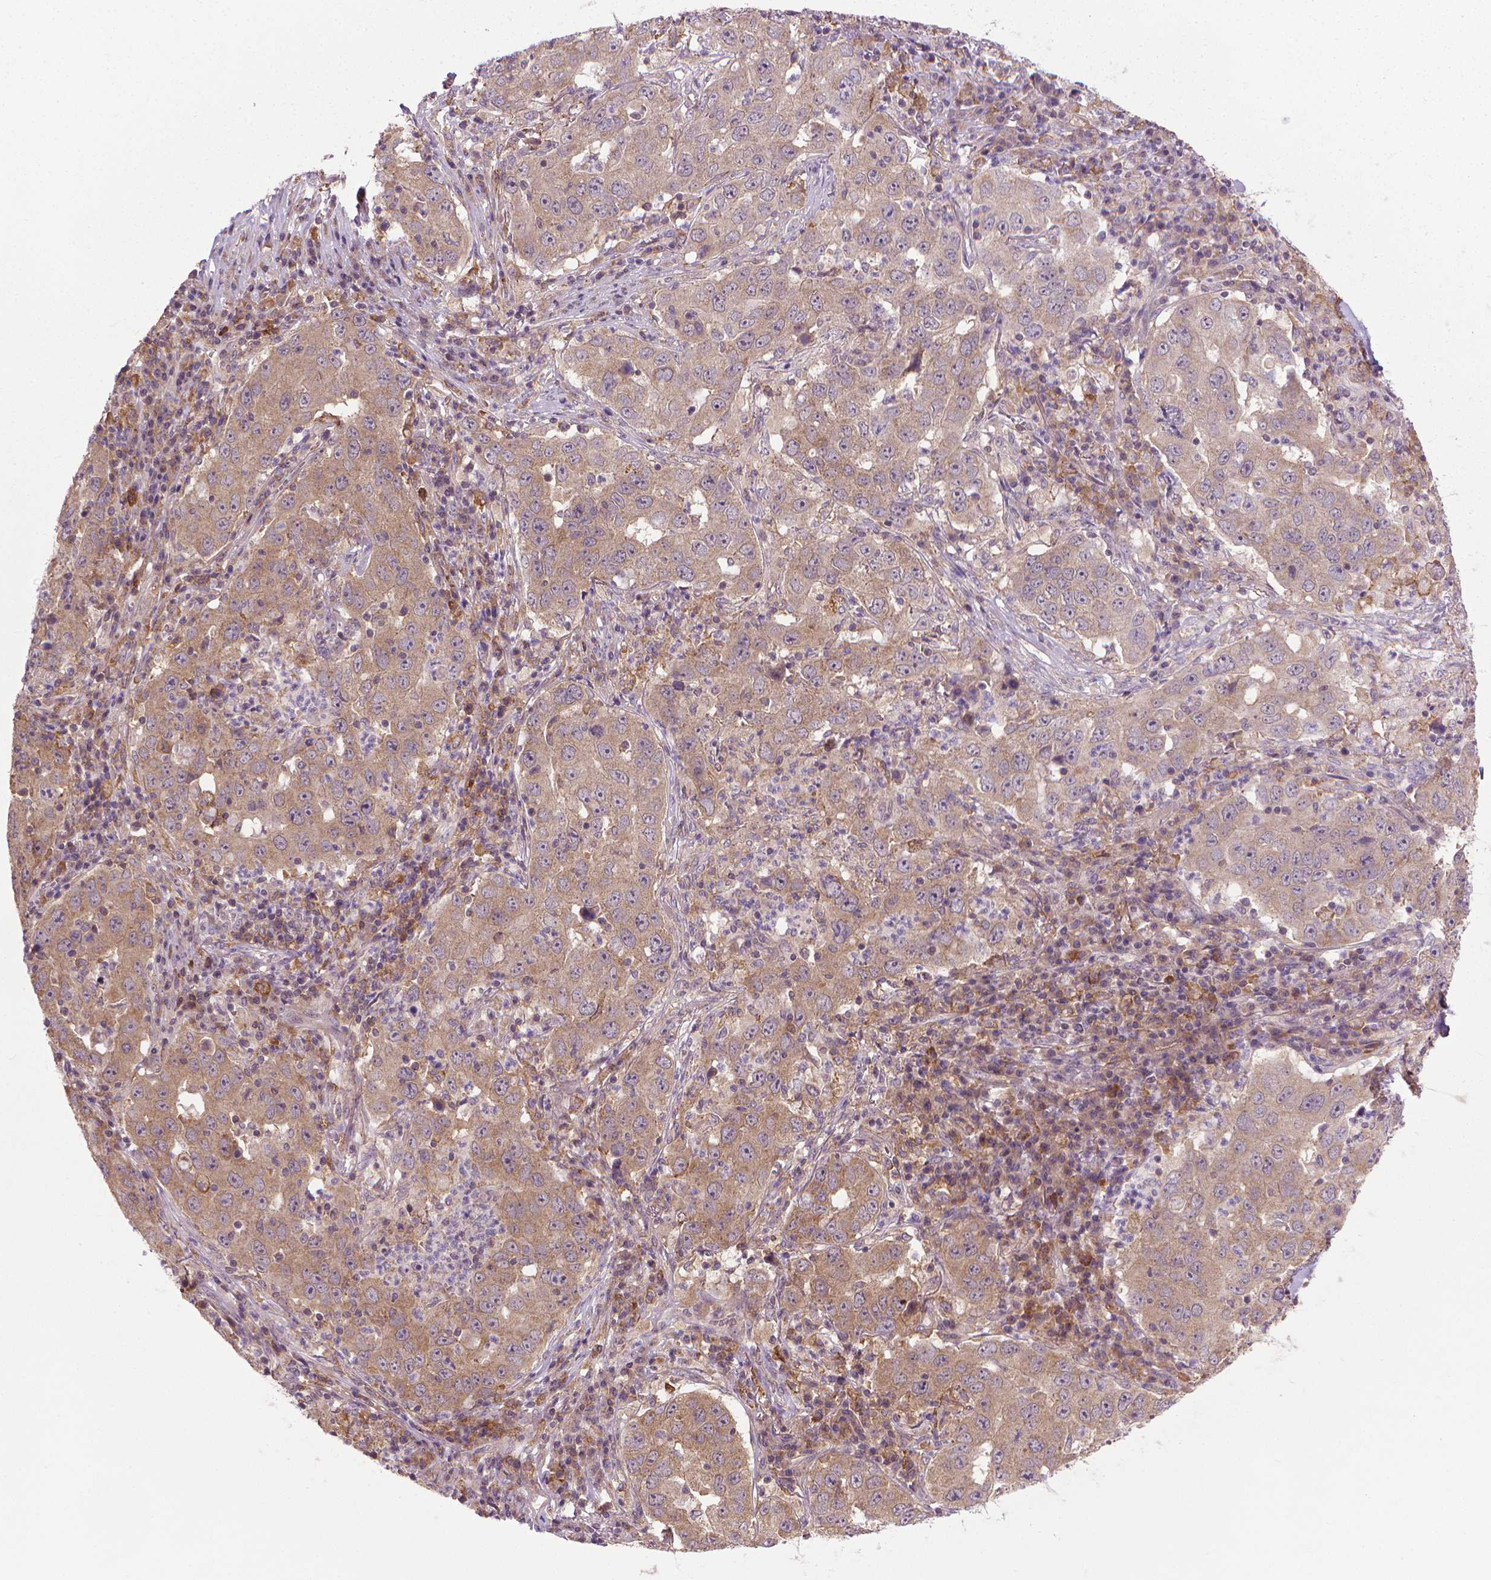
{"staining": {"intensity": "weak", "quantity": ">75%", "location": "cytoplasmic/membranous"}, "tissue": "lung cancer", "cell_type": "Tumor cells", "image_type": "cancer", "snomed": [{"axis": "morphology", "description": "Adenocarcinoma, NOS"}, {"axis": "topography", "description": "Lung"}], "caption": "Immunohistochemistry (IHC) histopathology image of lung cancer (adenocarcinoma) stained for a protein (brown), which shows low levels of weak cytoplasmic/membranous expression in approximately >75% of tumor cells.", "gene": "PRAG1", "patient": {"sex": "male", "age": 73}}